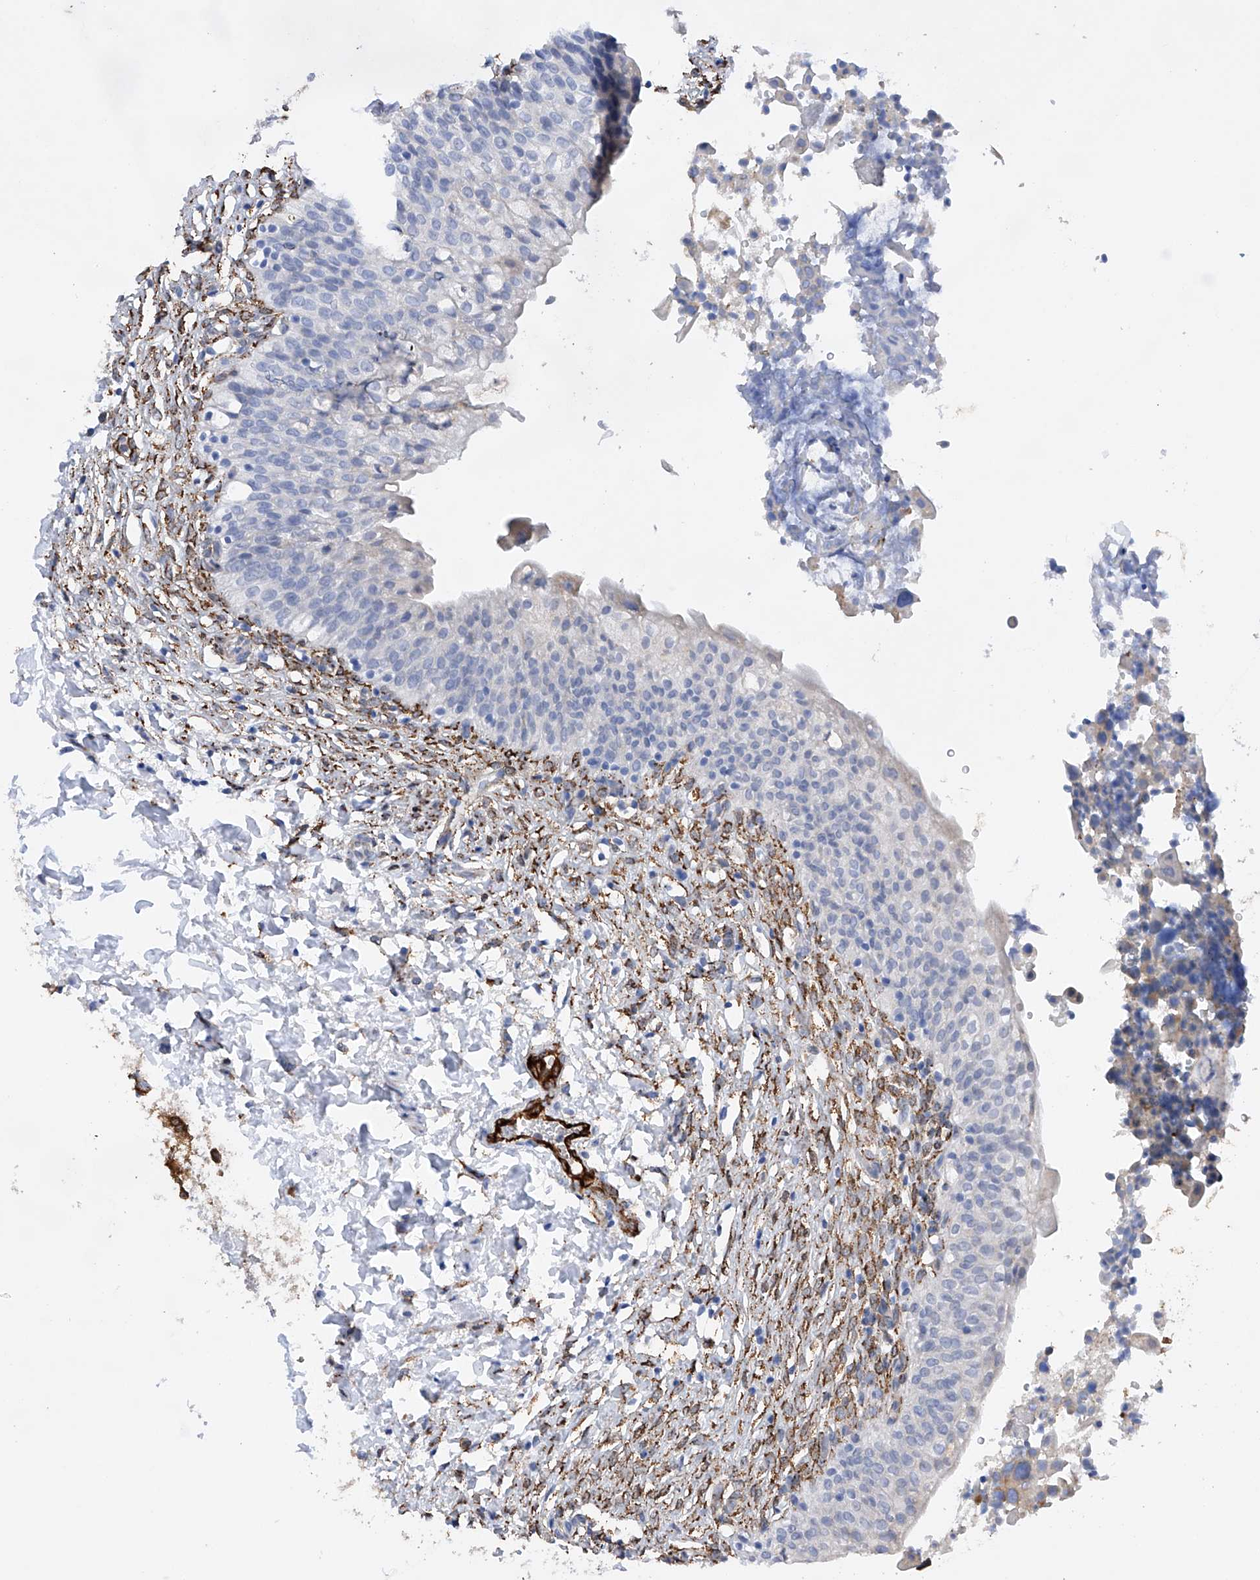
{"staining": {"intensity": "moderate", "quantity": "<25%", "location": "cytoplasmic/membranous"}, "tissue": "urinary bladder", "cell_type": "Urothelial cells", "image_type": "normal", "snomed": [{"axis": "morphology", "description": "Normal tissue, NOS"}, {"axis": "topography", "description": "Urinary bladder"}], "caption": "IHC of benign human urinary bladder shows low levels of moderate cytoplasmic/membranous positivity in about <25% of urothelial cells.", "gene": "PDIA5", "patient": {"sex": "male", "age": 55}}